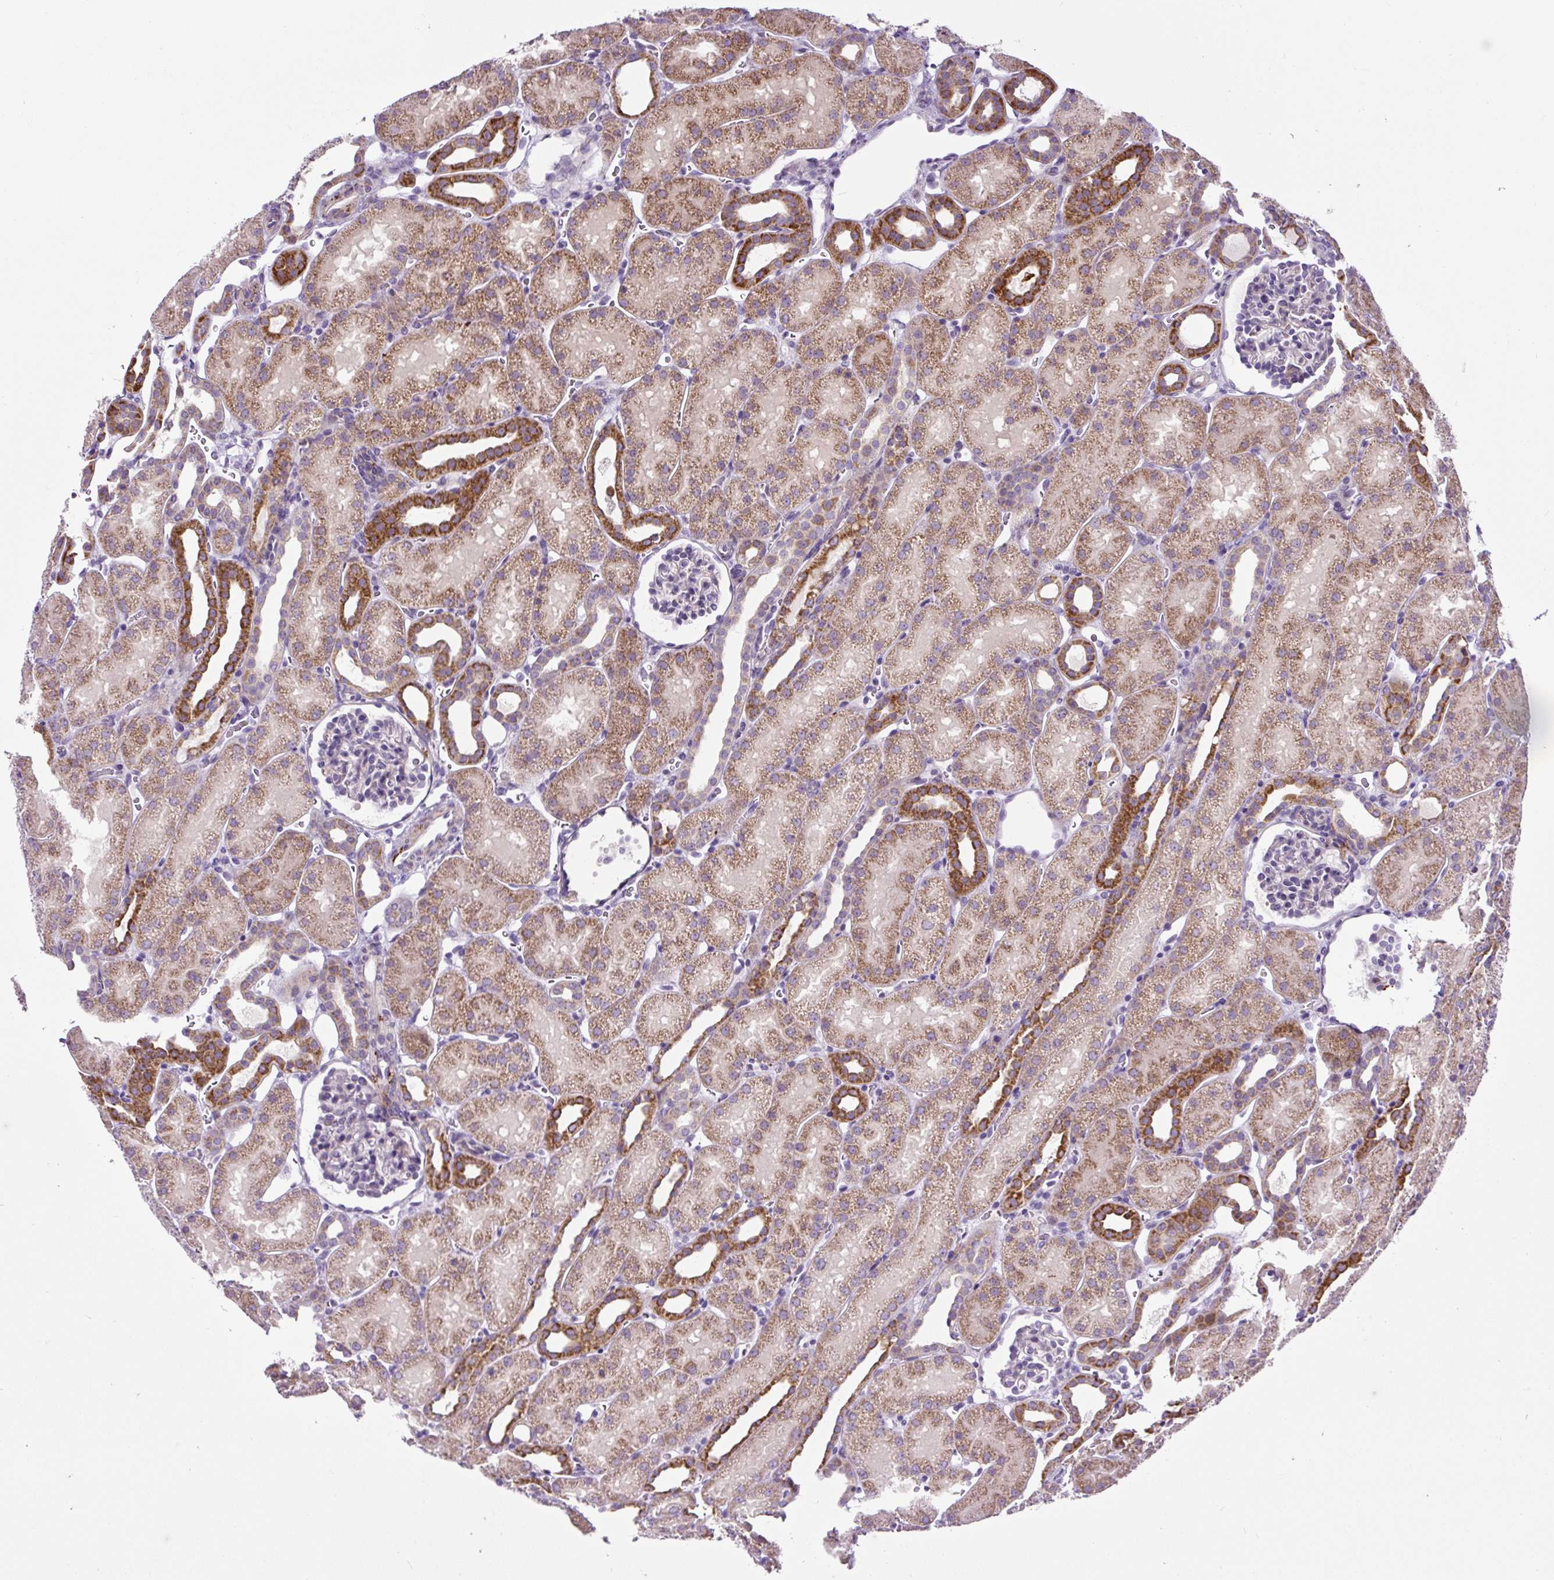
{"staining": {"intensity": "negative", "quantity": "none", "location": "none"}, "tissue": "kidney", "cell_type": "Cells in glomeruli", "image_type": "normal", "snomed": [{"axis": "morphology", "description": "Normal tissue, NOS"}, {"axis": "topography", "description": "Kidney"}], "caption": "Immunohistochemistry photomicrograph of unremarkable kidney: kidney stained with DAB demonstrates no significant protein expression in cells in glomeruli. (Stains: DAB immunohistochemistry with hematoxylin counter stain, Microscopy: brightfield microscopy at high magnification).", "gene": "HPS4", "patient": {"sex": "male", "age": 2}}